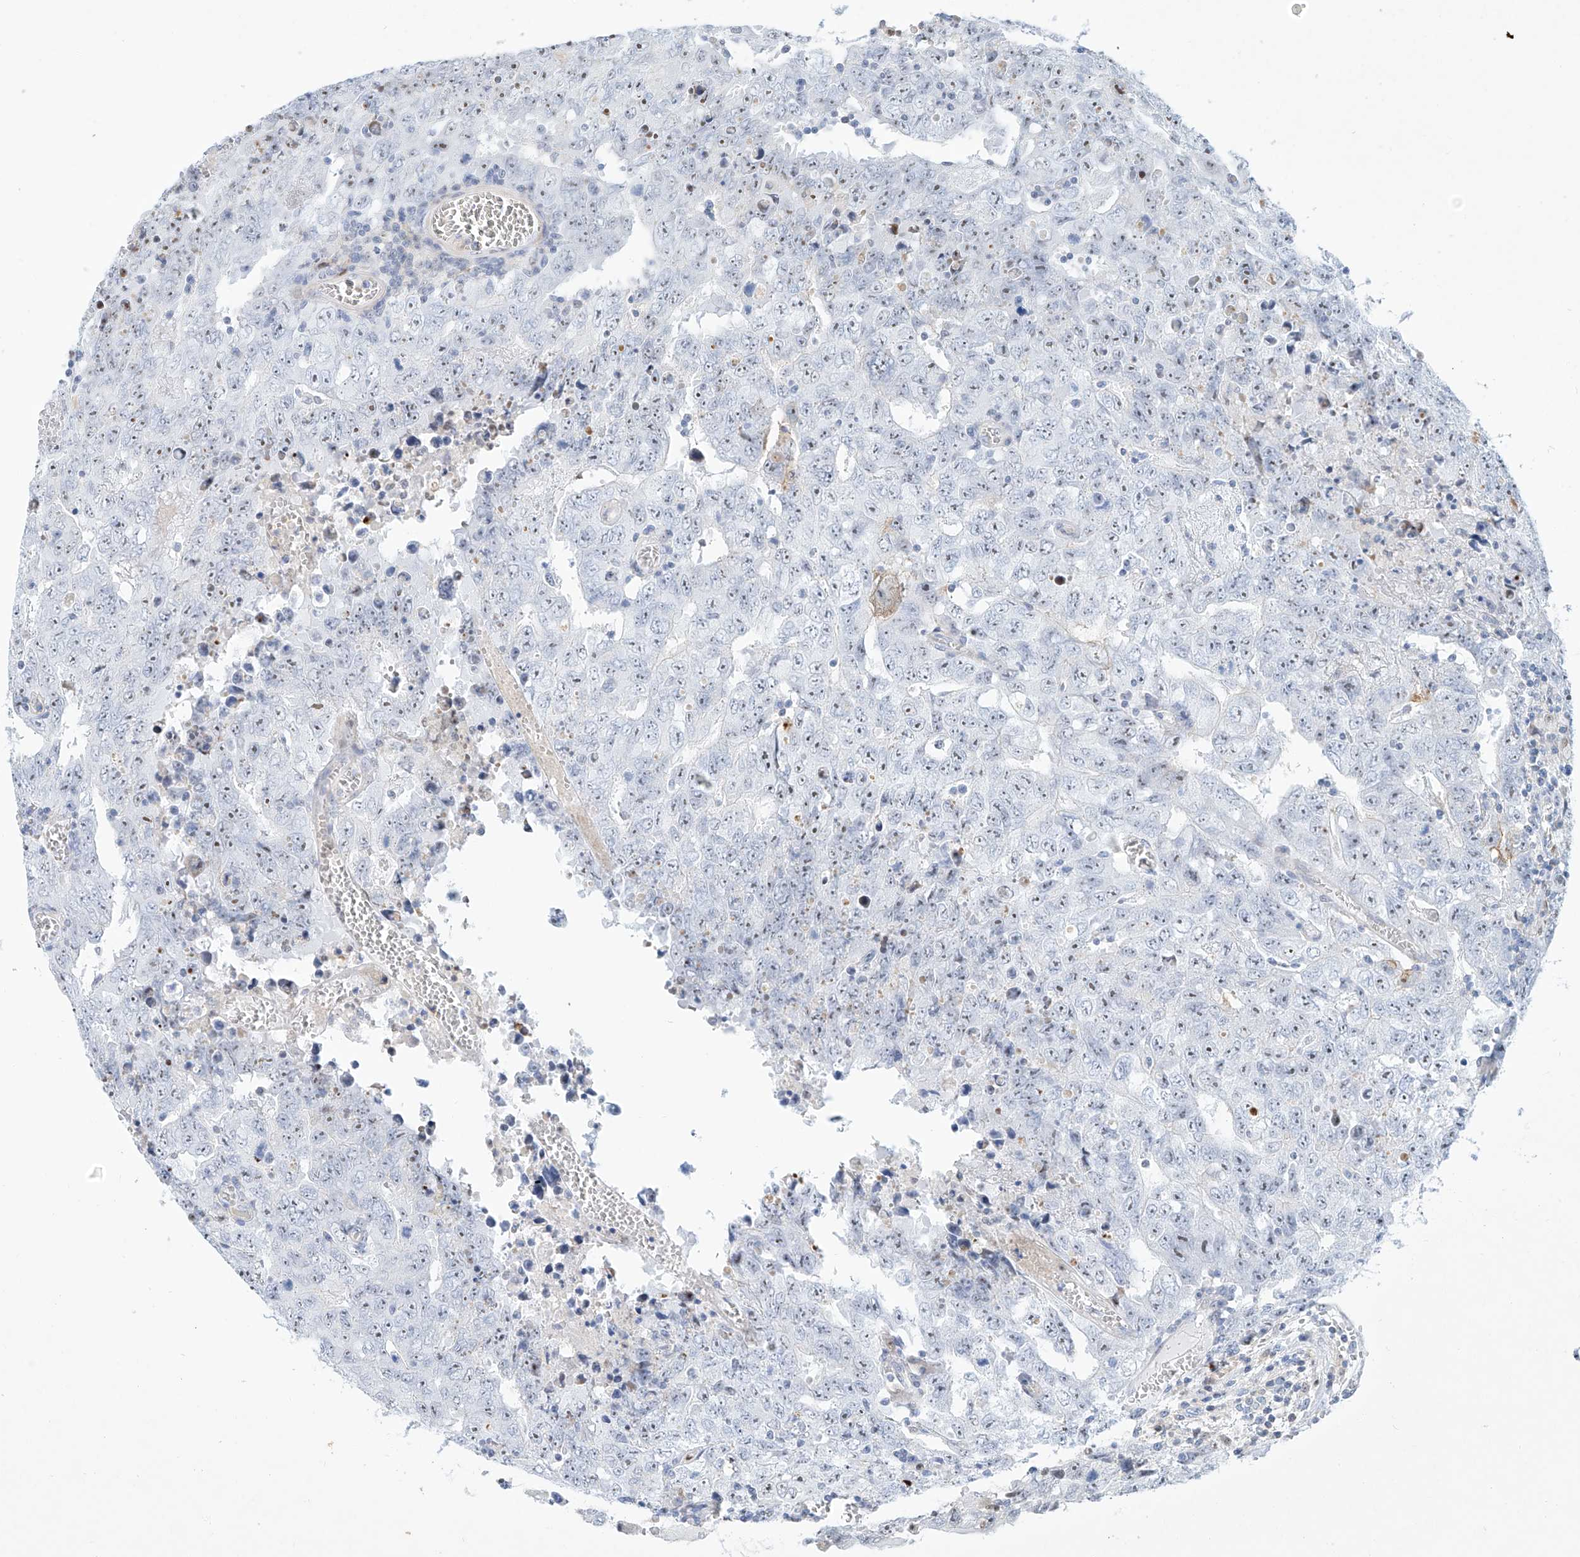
{"staining": {"intensity": "negative", "quantity": "none", "location": "none"}, "tissue": "testis cancer", "cell_type": "Tumor cells", "image_type": "cancer", "snomed": [{"axis": "morphology", "description": "Carcinoma, Embryonal, NOS"}, {"axis": "topography", "description": "Testis"}], "caption": "Immunohistochemistry (IHC) photomicrograph of human testis cancer stained for a protein (brown), which reveals no staining in tumor cells.", "gene": "SNU13", "patient": {"sex": "male", "age": 26}}